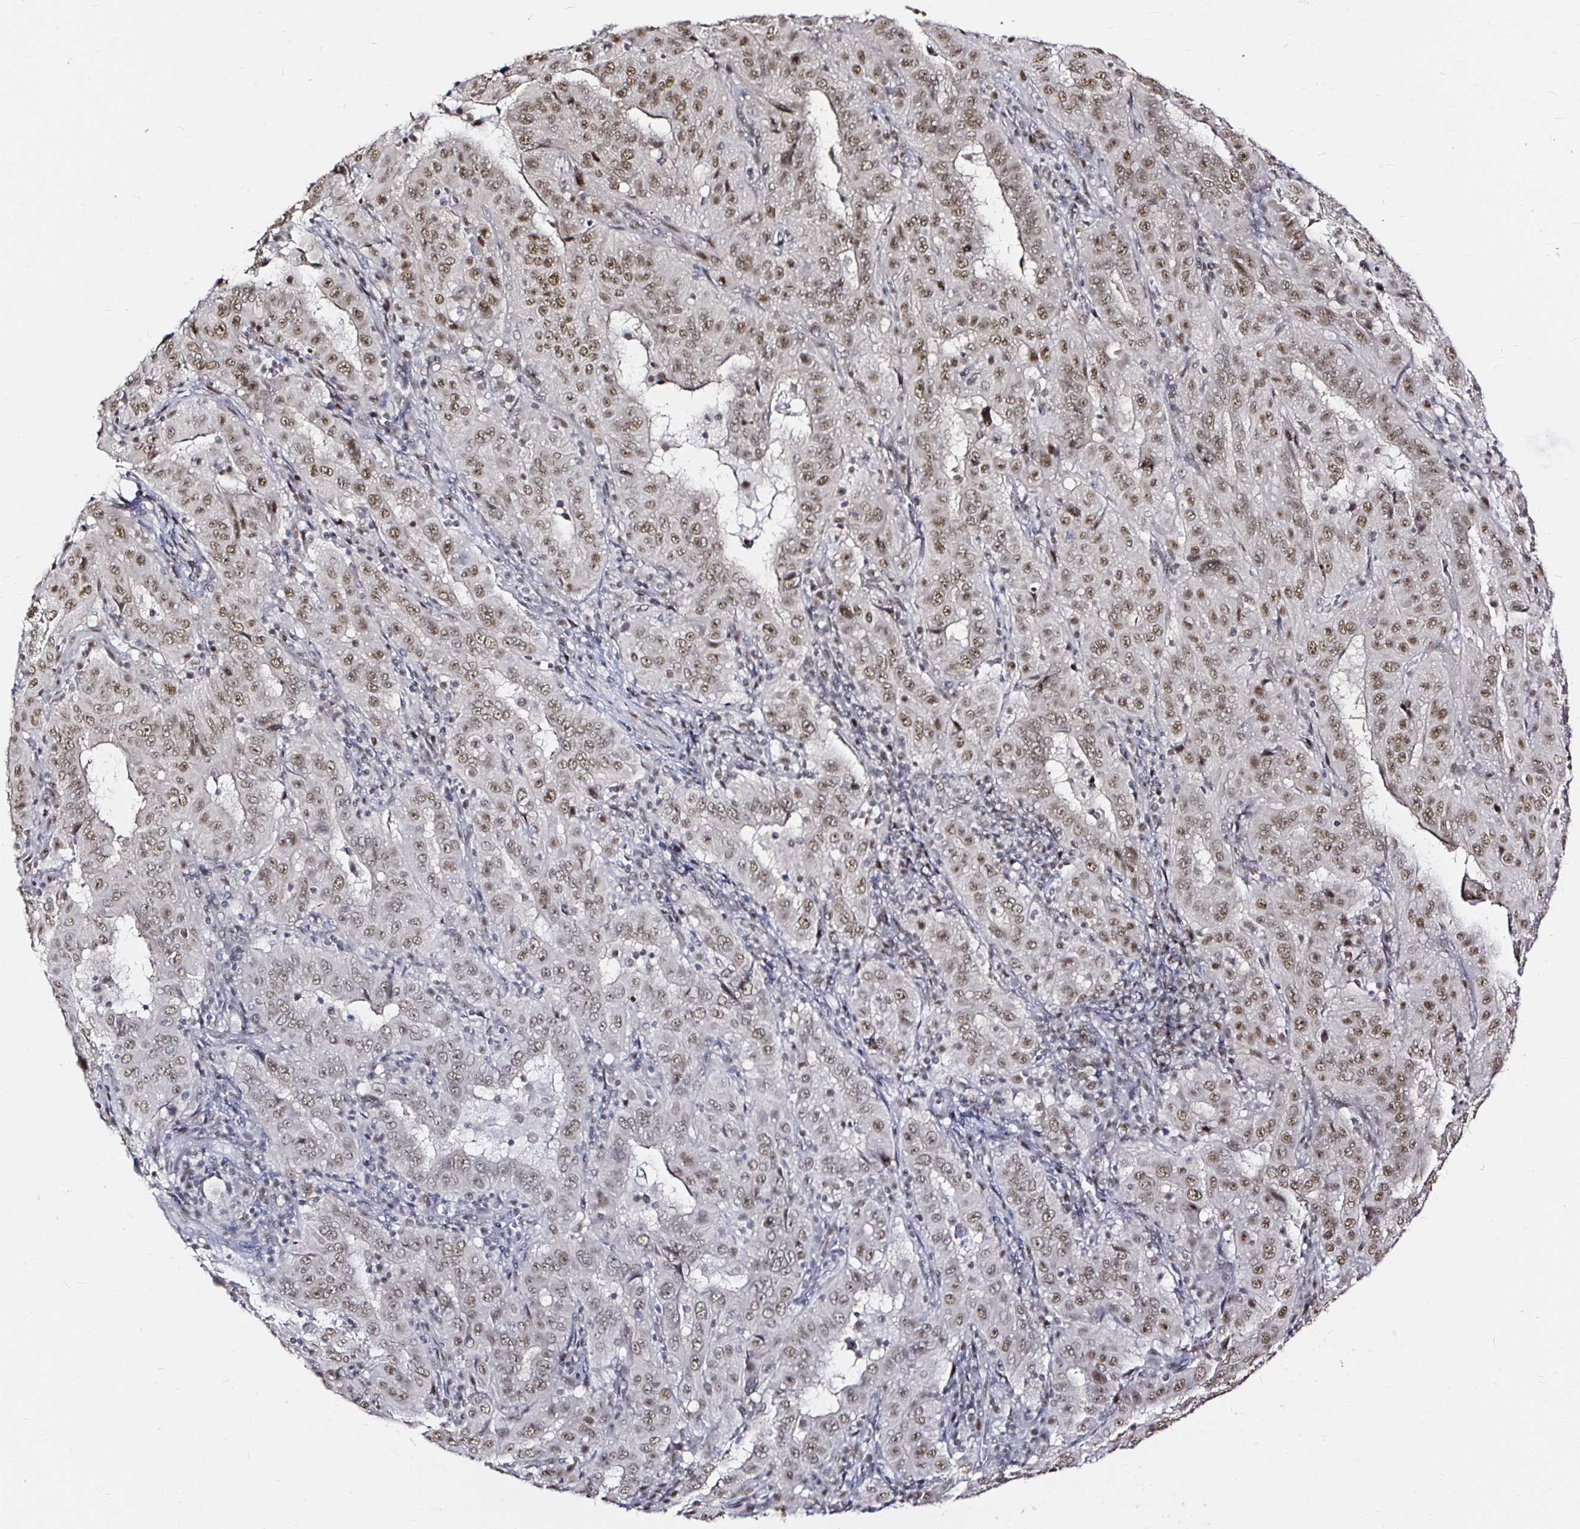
{"staining": {"intensity": "moderate", "quantity": ">75%", "location": "nuclear"}, "tissue": "pancreatic cancer", "cell_type": "Tumor cells", "image_type": "cancer", "snomed": [{"axis": "morphology", "description": "Adenocarcinoma, NOS"}, {"axis": "topography", "description": "Pancreas"}], "caption": "About >75% of tumor cells in human pancreatic cancer reveal moderate nuclear protein positivity as visualized by brown immunohistochemical staining.", "gene": "SNRPC", "patient": {"sex": "male", "age": 63}}